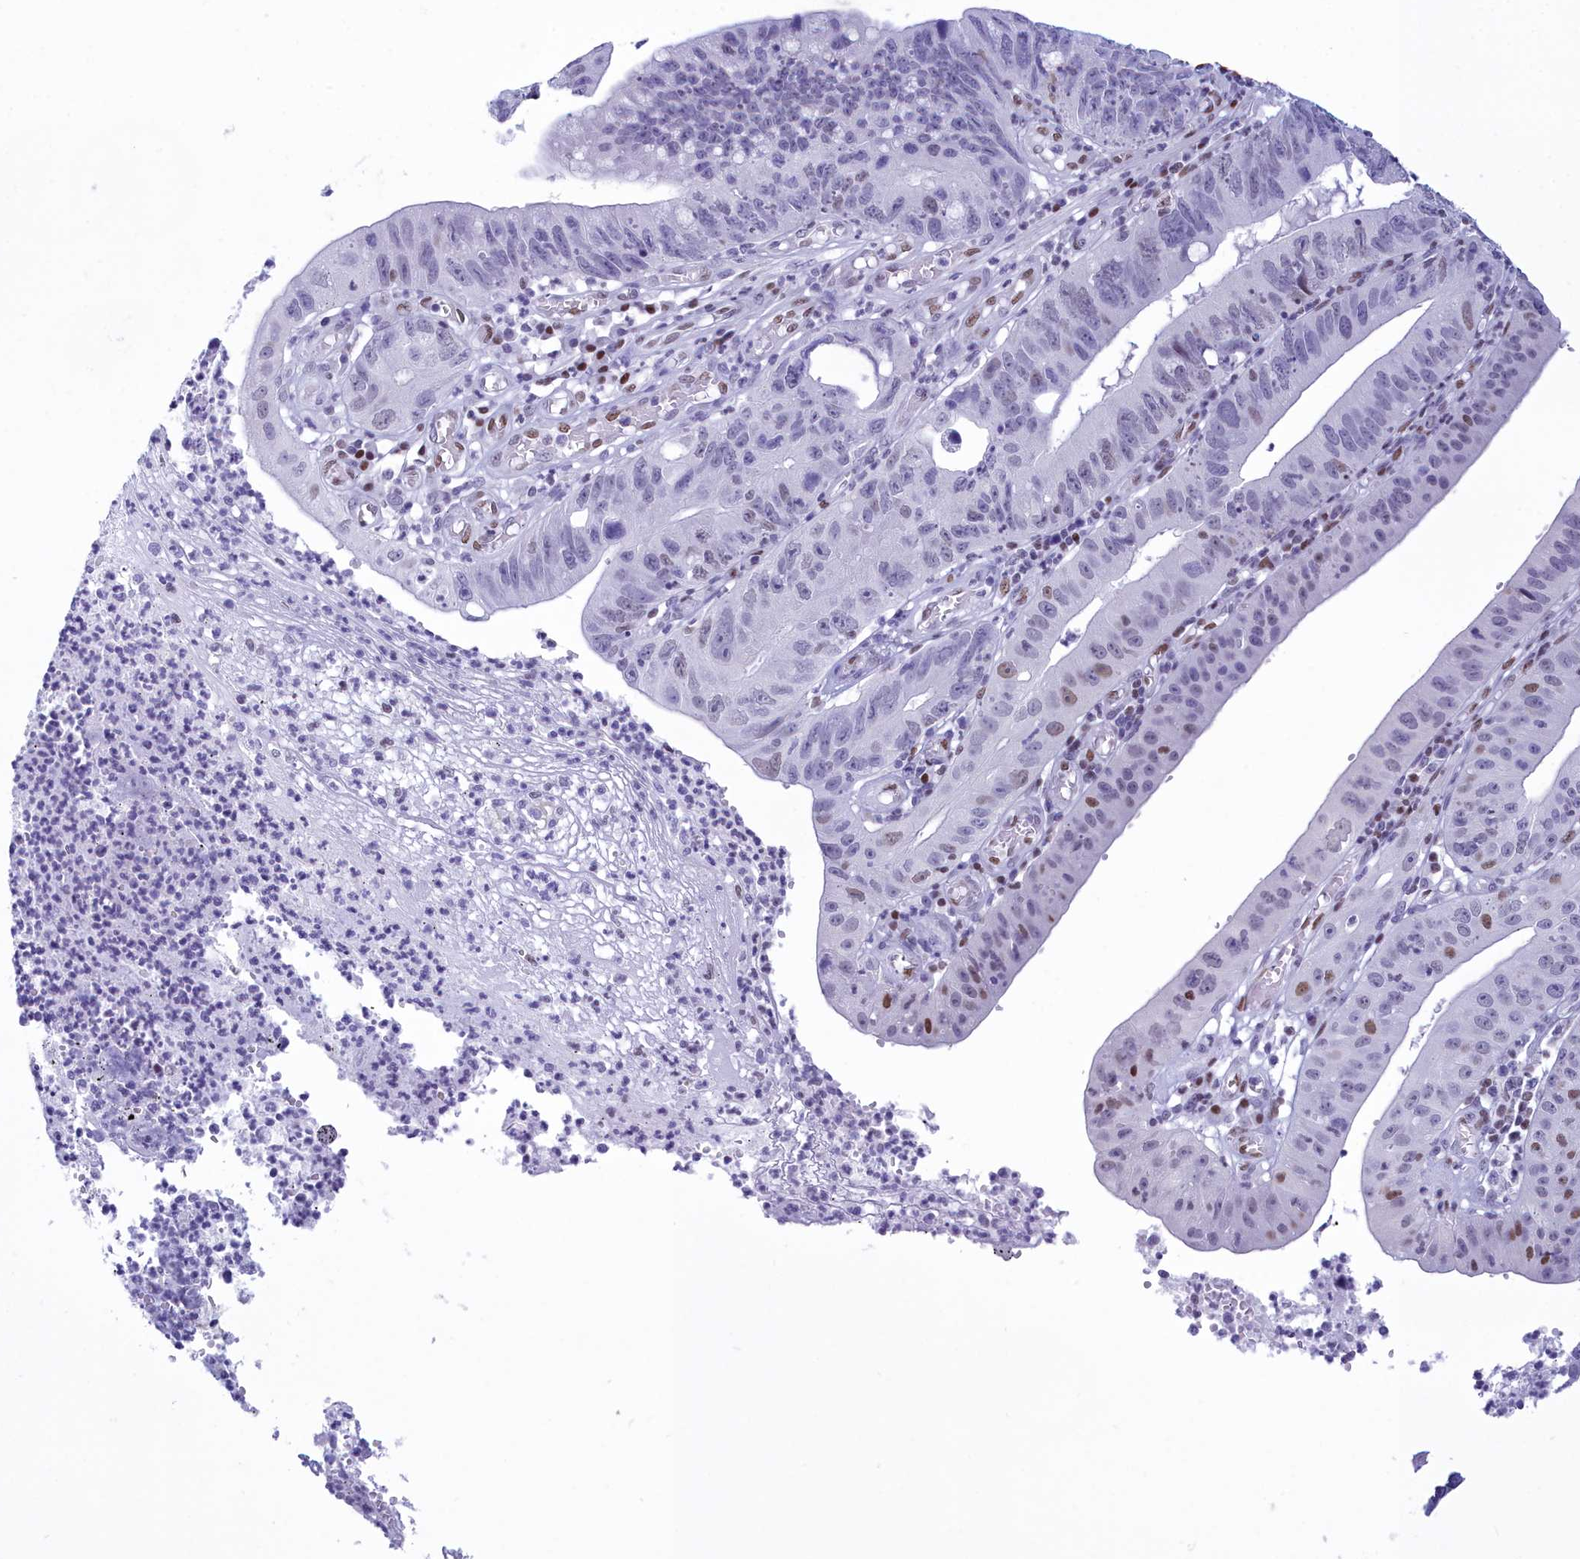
{"staining": {"intensity": "weak", "quantity": "<25%", "location": "nuclear"}, "tissue": "stomach cancer", "cell_type": "Tumor cells", "image_type": "cancer", "snomed": [{"axis": "morphology", "description": "Adenocarcinoma, NOS"}, {"axis": "topography", "description": "Stomach"}], "caption": "A photomicrograph of human stomach cancer (adenocarcinoma) is negative for staining in tumor cells.", "gene": "CDC26", "patient": {"sex": "male", "age": 59}}